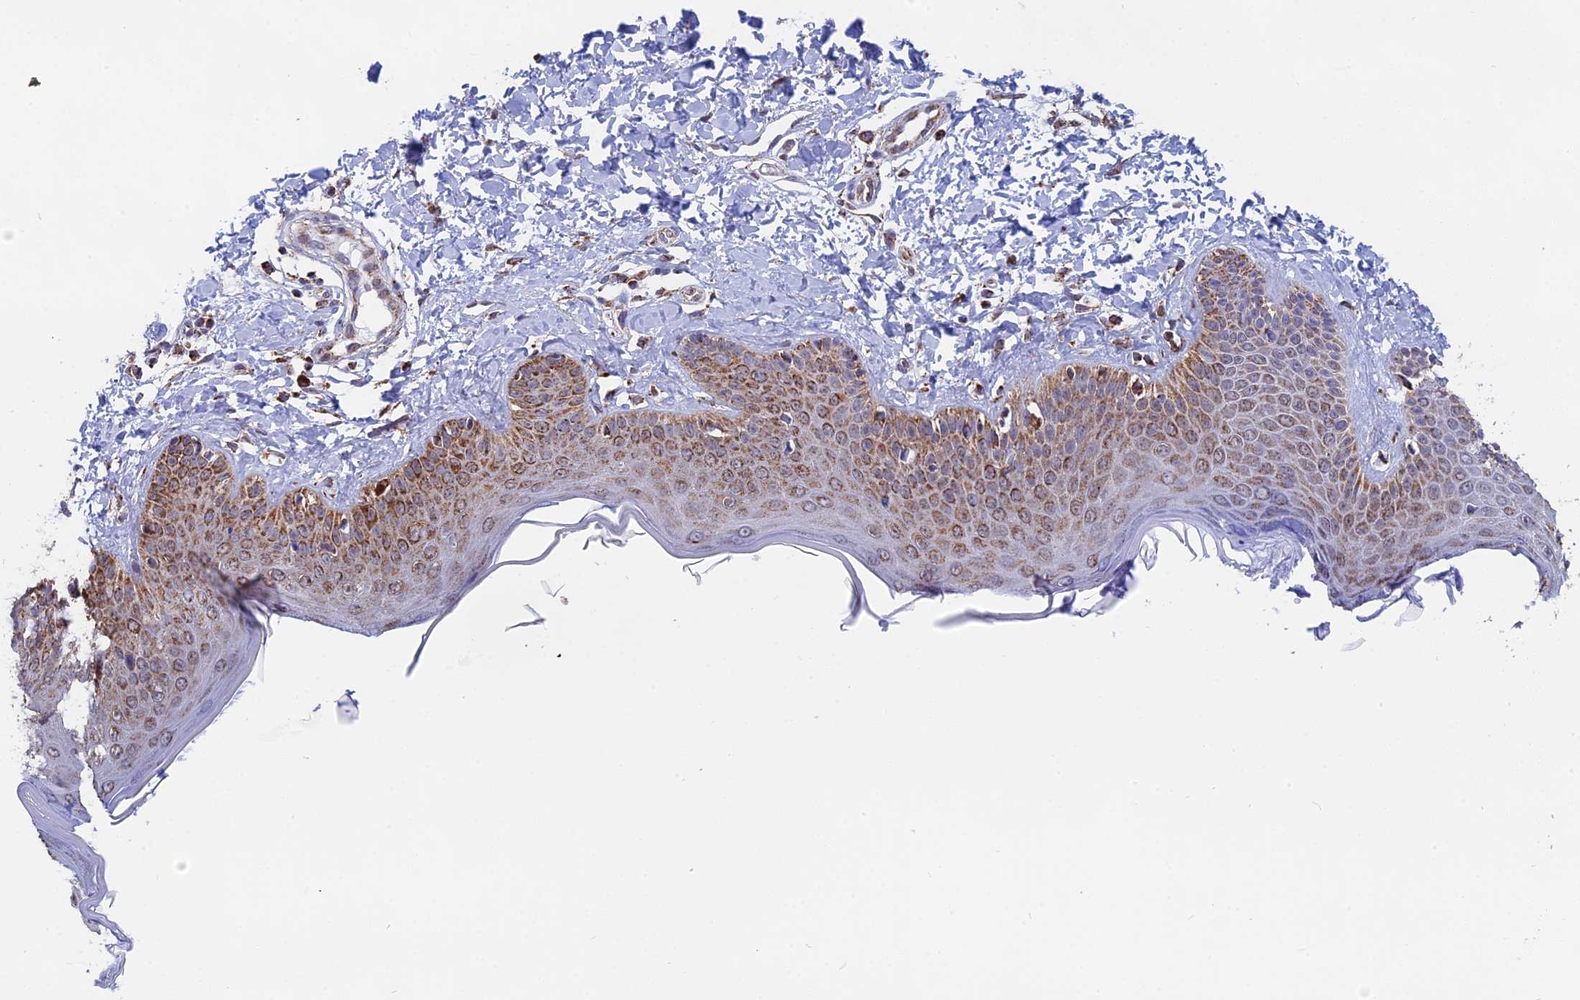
{"staining": {"intensity": "weak", "quantity": "25%-75%", "location": "cytoplasmic/membranous"}, "tissue": "skin", "cell_type": "Fibroblasts", "image_type": "normal", "snomed": [{"axis": "morphology", "description": "Normal tissue, NOS"}, {"axis": "topography", "description": "Skin"}], "caption": "This histopathology image displays unremarkable skin stained with immunohistochemistry to label a protein in brown. The cytoplasmic/membranous of fibroblasts show weak positivity for the protein. Nuclei are counter-stained blue.", "gene": "CDC16", "patient": {"sex": "male", "age": 52}}